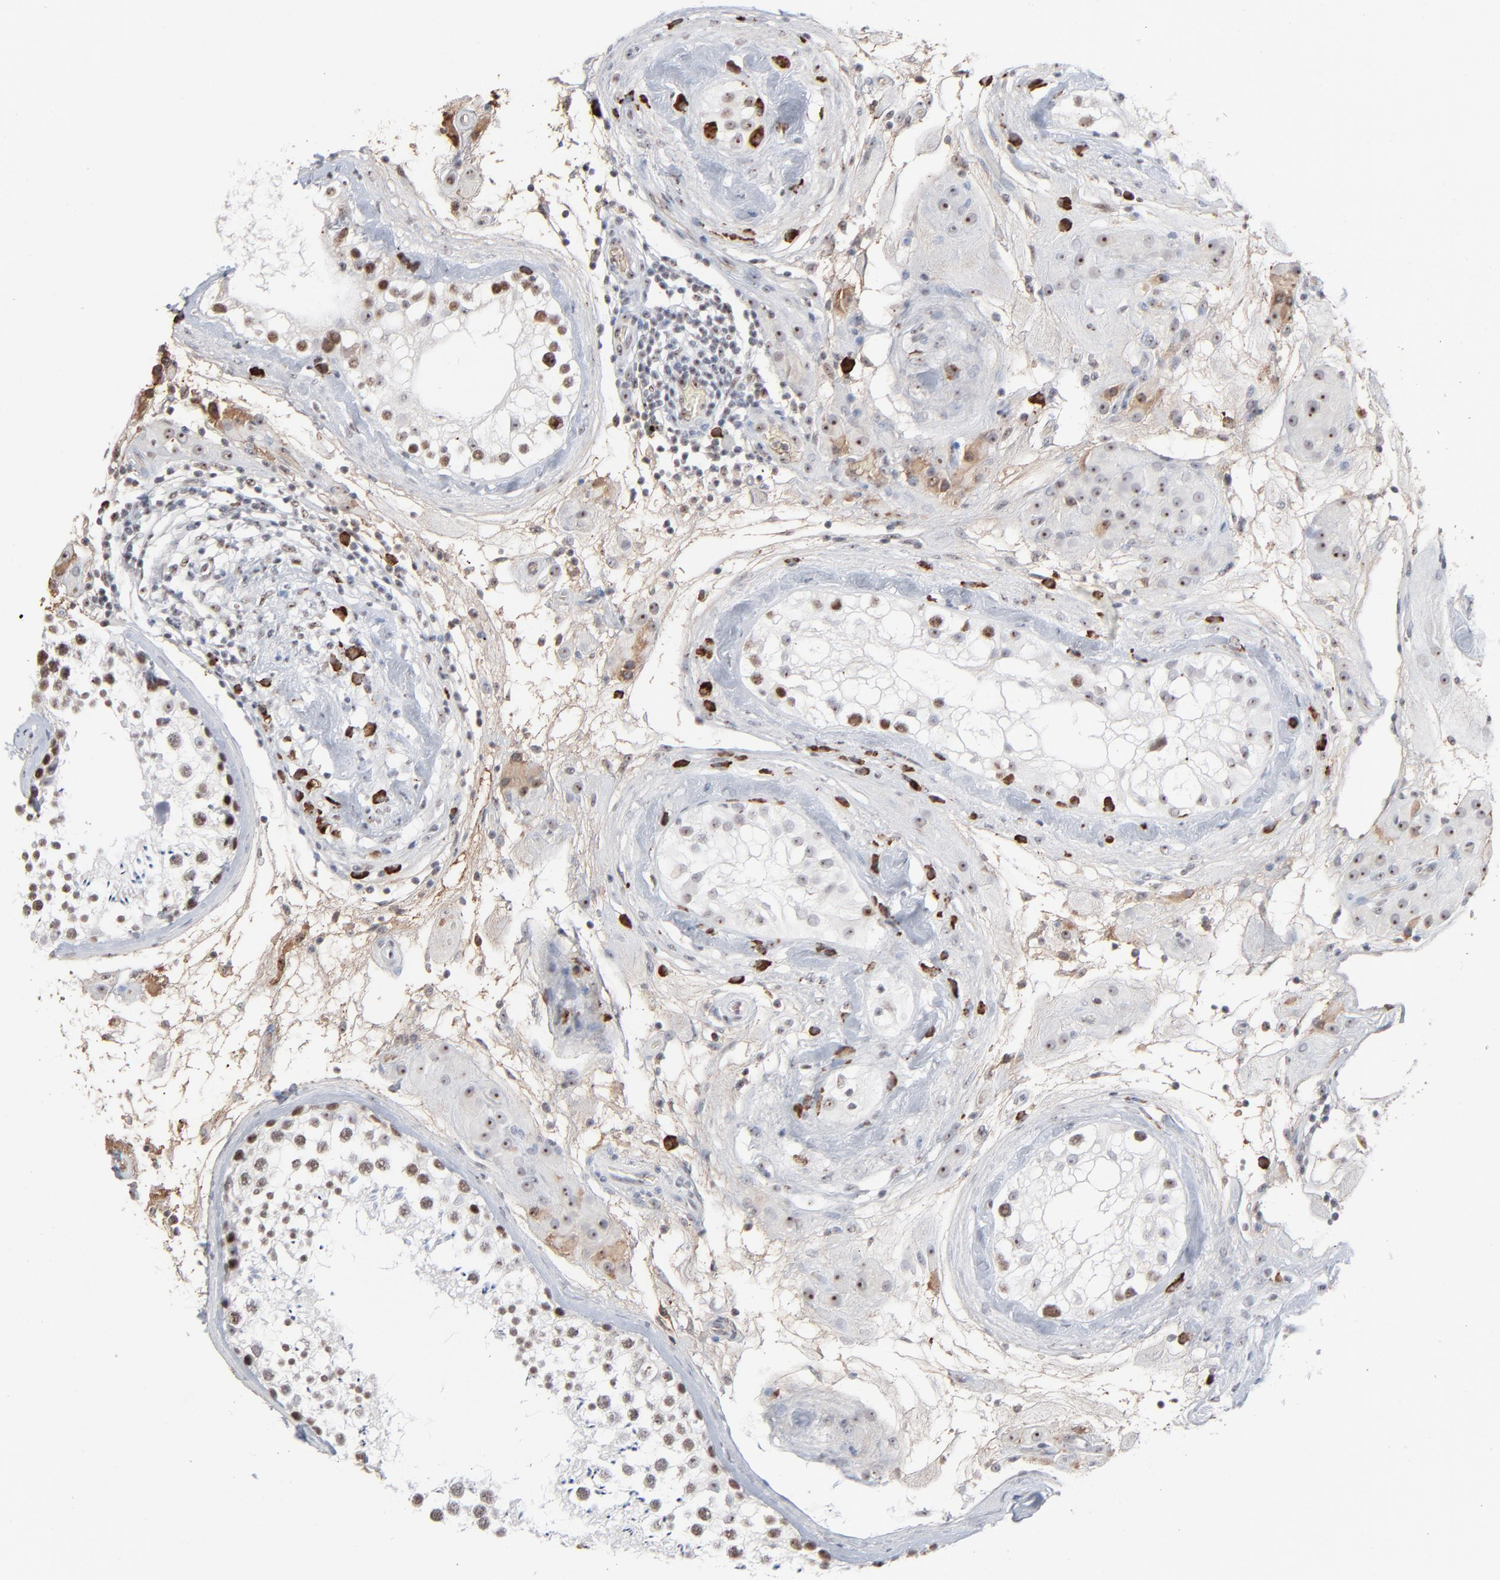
{"staining": {"intensity": "weak", "quantity": "<25%", "location": "nuclear"}, "tissue": "testis", "cell_type": "Cells in seminiferous ducts", "image_type": "normal", "snomed": [{"axis": "morphology", "description": "Normal tissue, NOS"}, {"axis": "topography", "description": "Testis"}], "caption": "High magnification brightfield microscopy of normal testis stained with DAB (brown) and counterstained with hematoxylin (blue): cells in seminiferous ducts show no significant positivity.", "gene": "MPHOSPH6", "patient": {"sex": "male", "age": 46}}